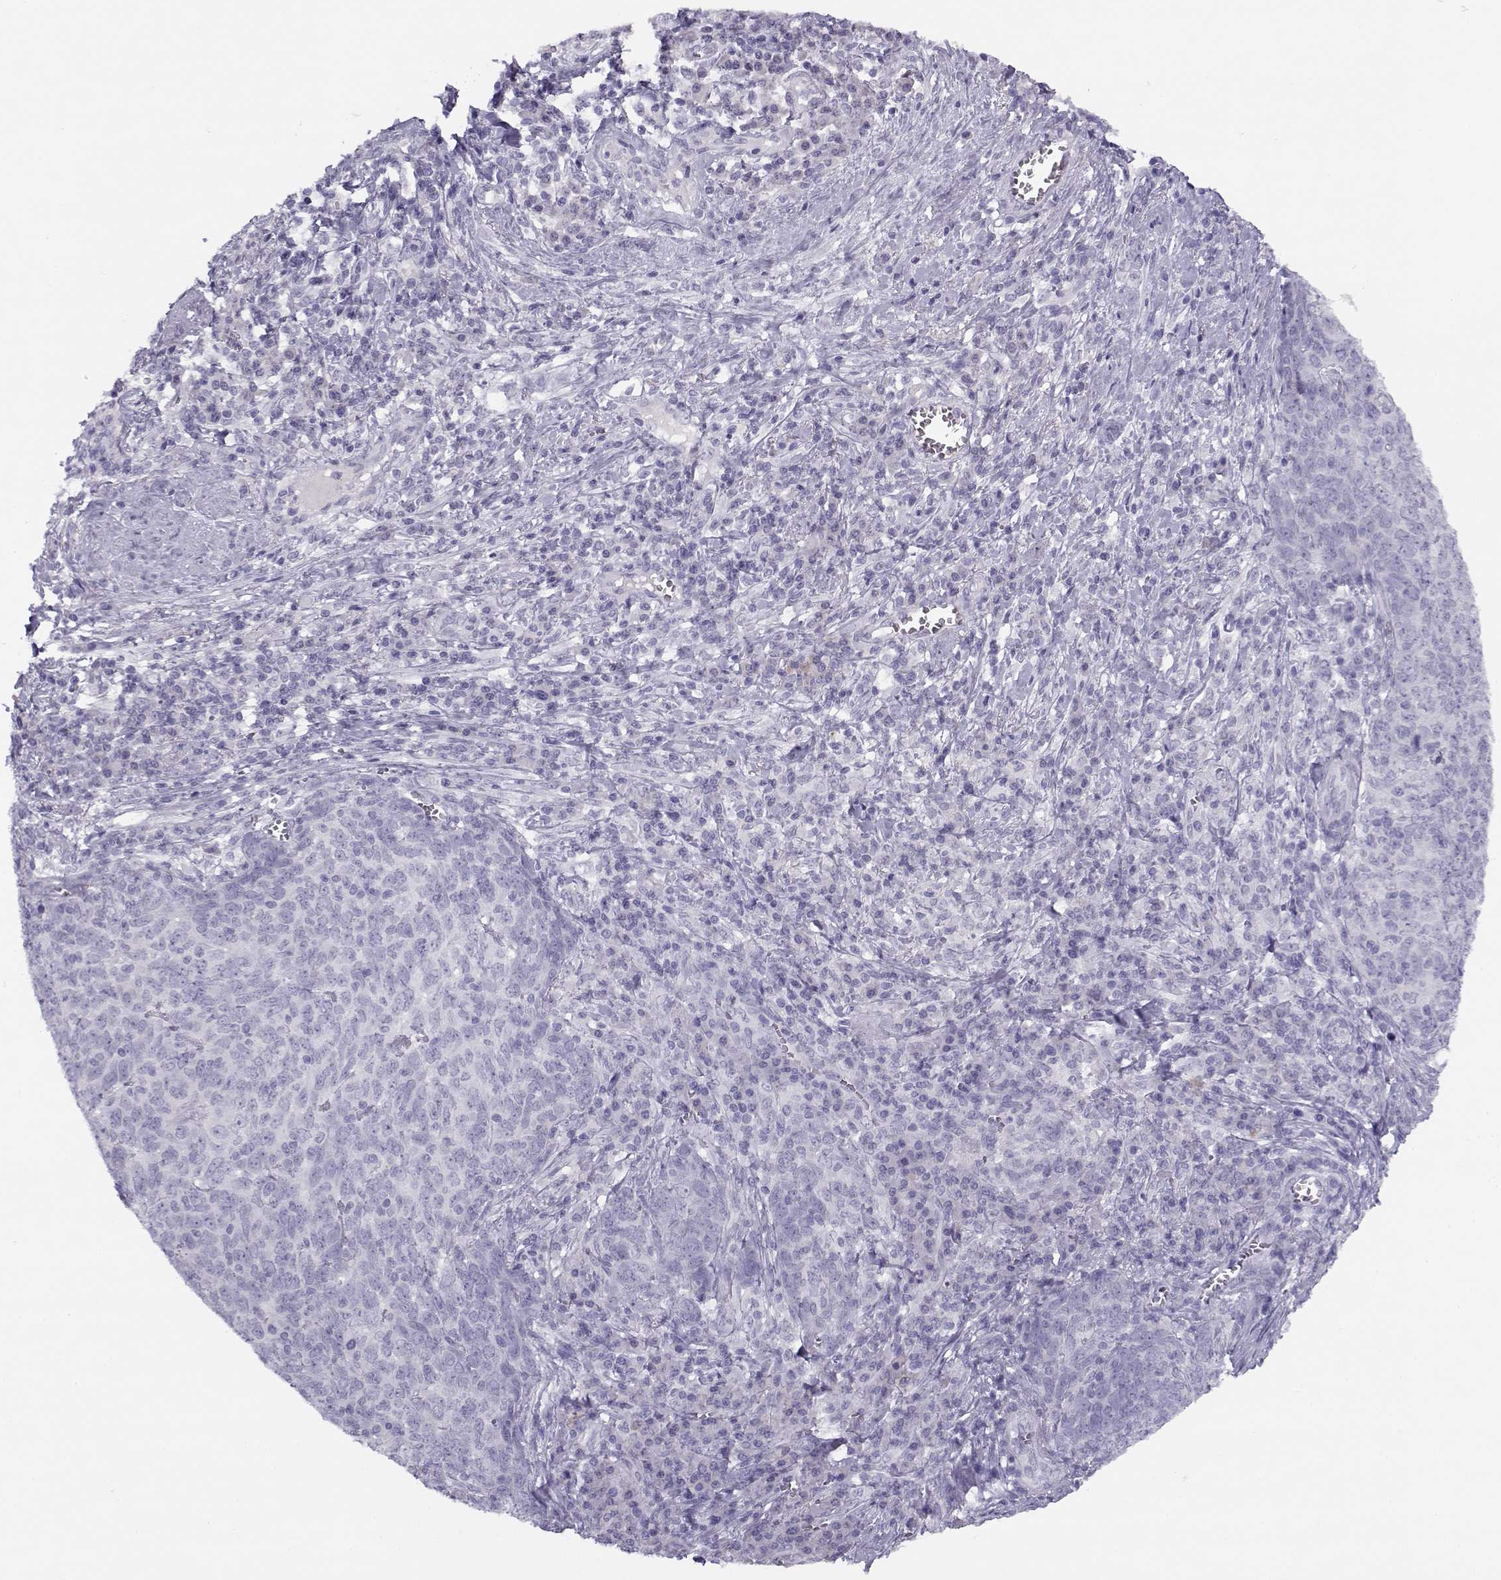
{"staining": {"intensity": "negative", "quantity": "none", "location": "none"}, "tissue": "skin cancer", "cell_type": "Tumor cells", "image_type": "cancer", "snomed": [{"axis": "morphology", "description": "Squamous cell carcinoma, NOS"}, {"axis": "topography", "description": "Skin"}, {"axis": "topography", "description": "Anal"}], "caption": "A micrograph of human skin squamous cell carcinoma is negative for staining in tumor cells.", "gene": "CFAP77", "patient": {"sex": "female", "age": 51}}